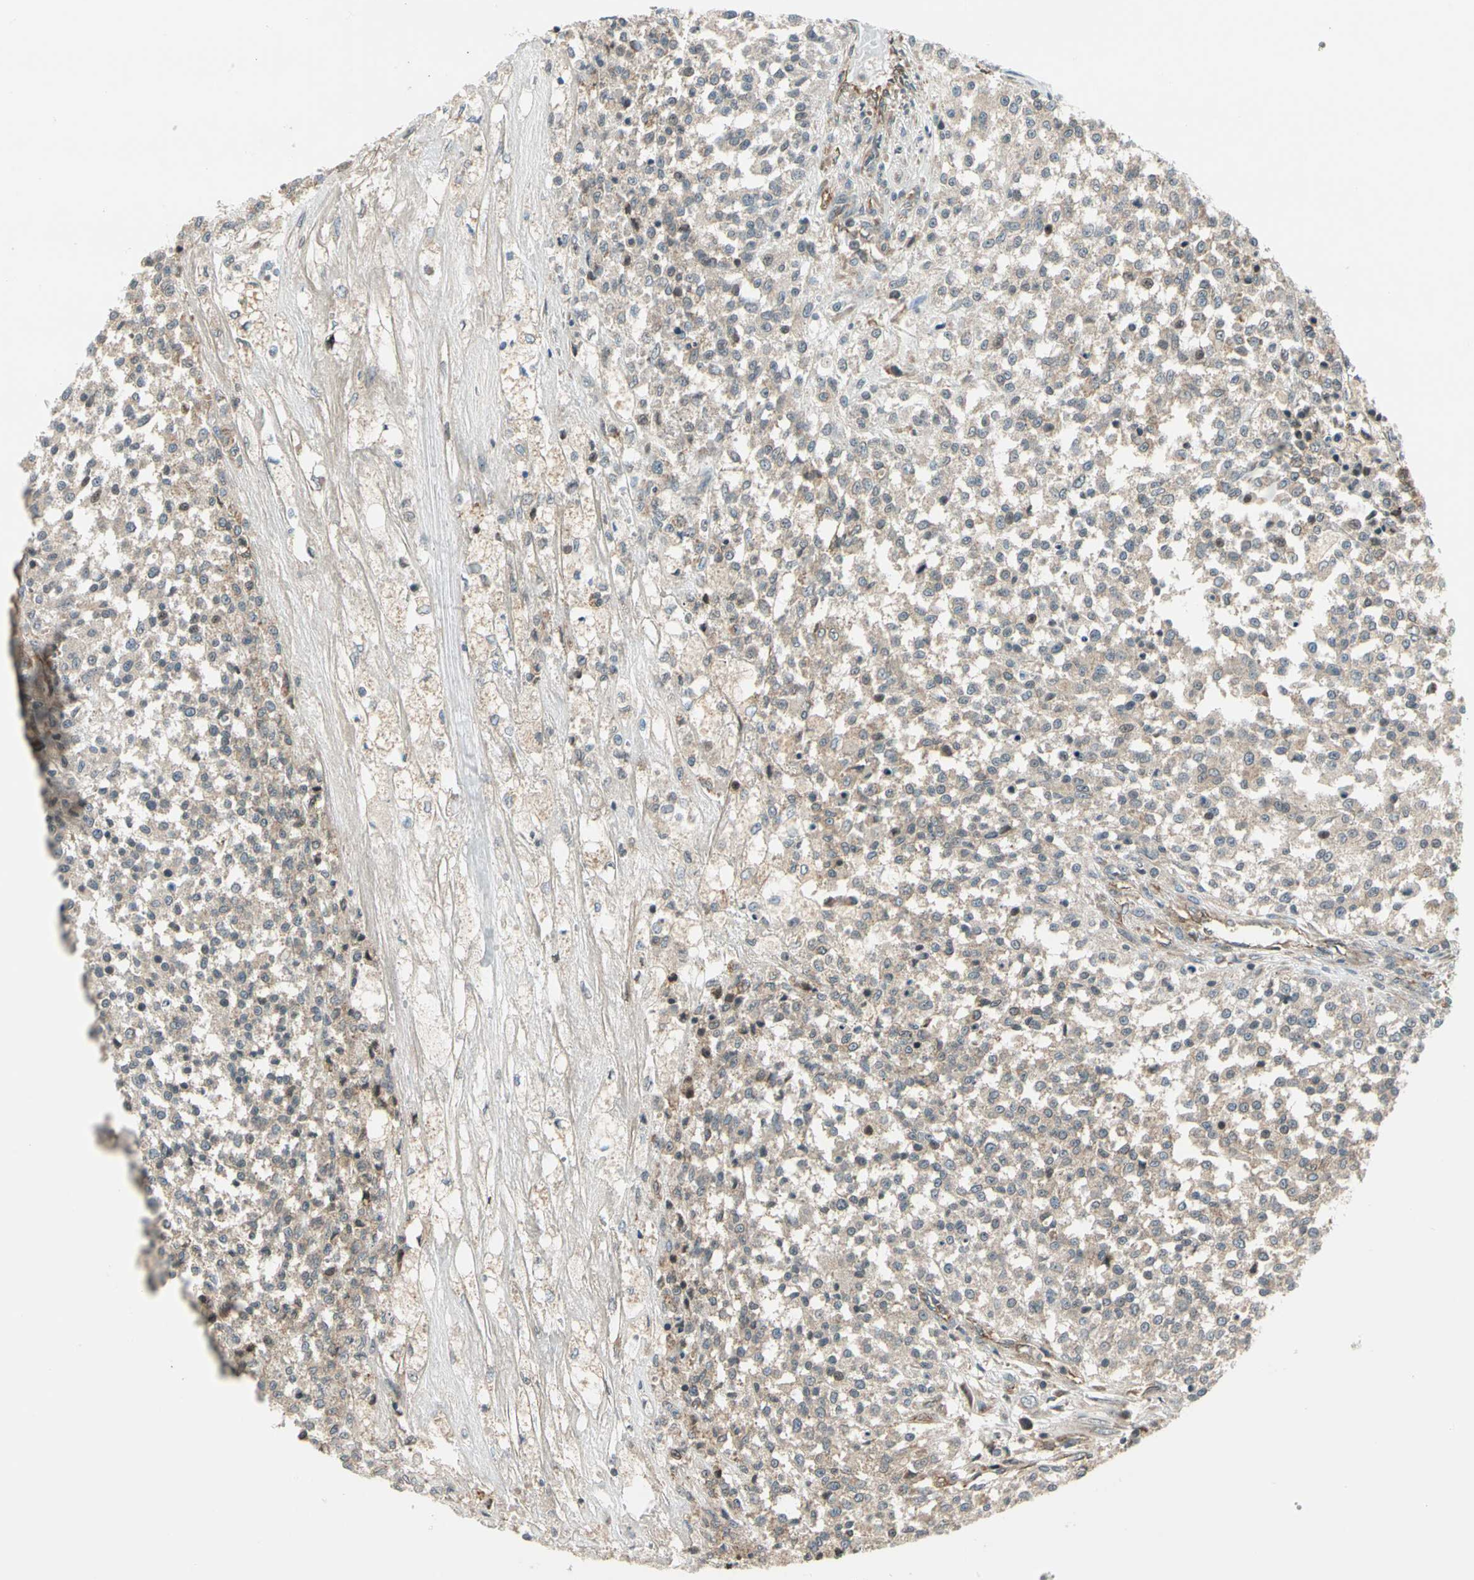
{"staining": {"intensity": "negative", "quantity": "none", "location": "none"}, "tissue": "testis cancer", "cell_type": "Tumor cells", "image_type": "cancer", "snomed": [{"axis": "morphology", "description": "Seminoma, NOS"}, {"axis": "topography", "description": "Testis"}], "caption": "The immunohistochemistry image has no significant positivity in tumor cells of seminoma (testis) tissue.", "gene": "TRIO", "patient": {"sex": "male", "age": 59}}